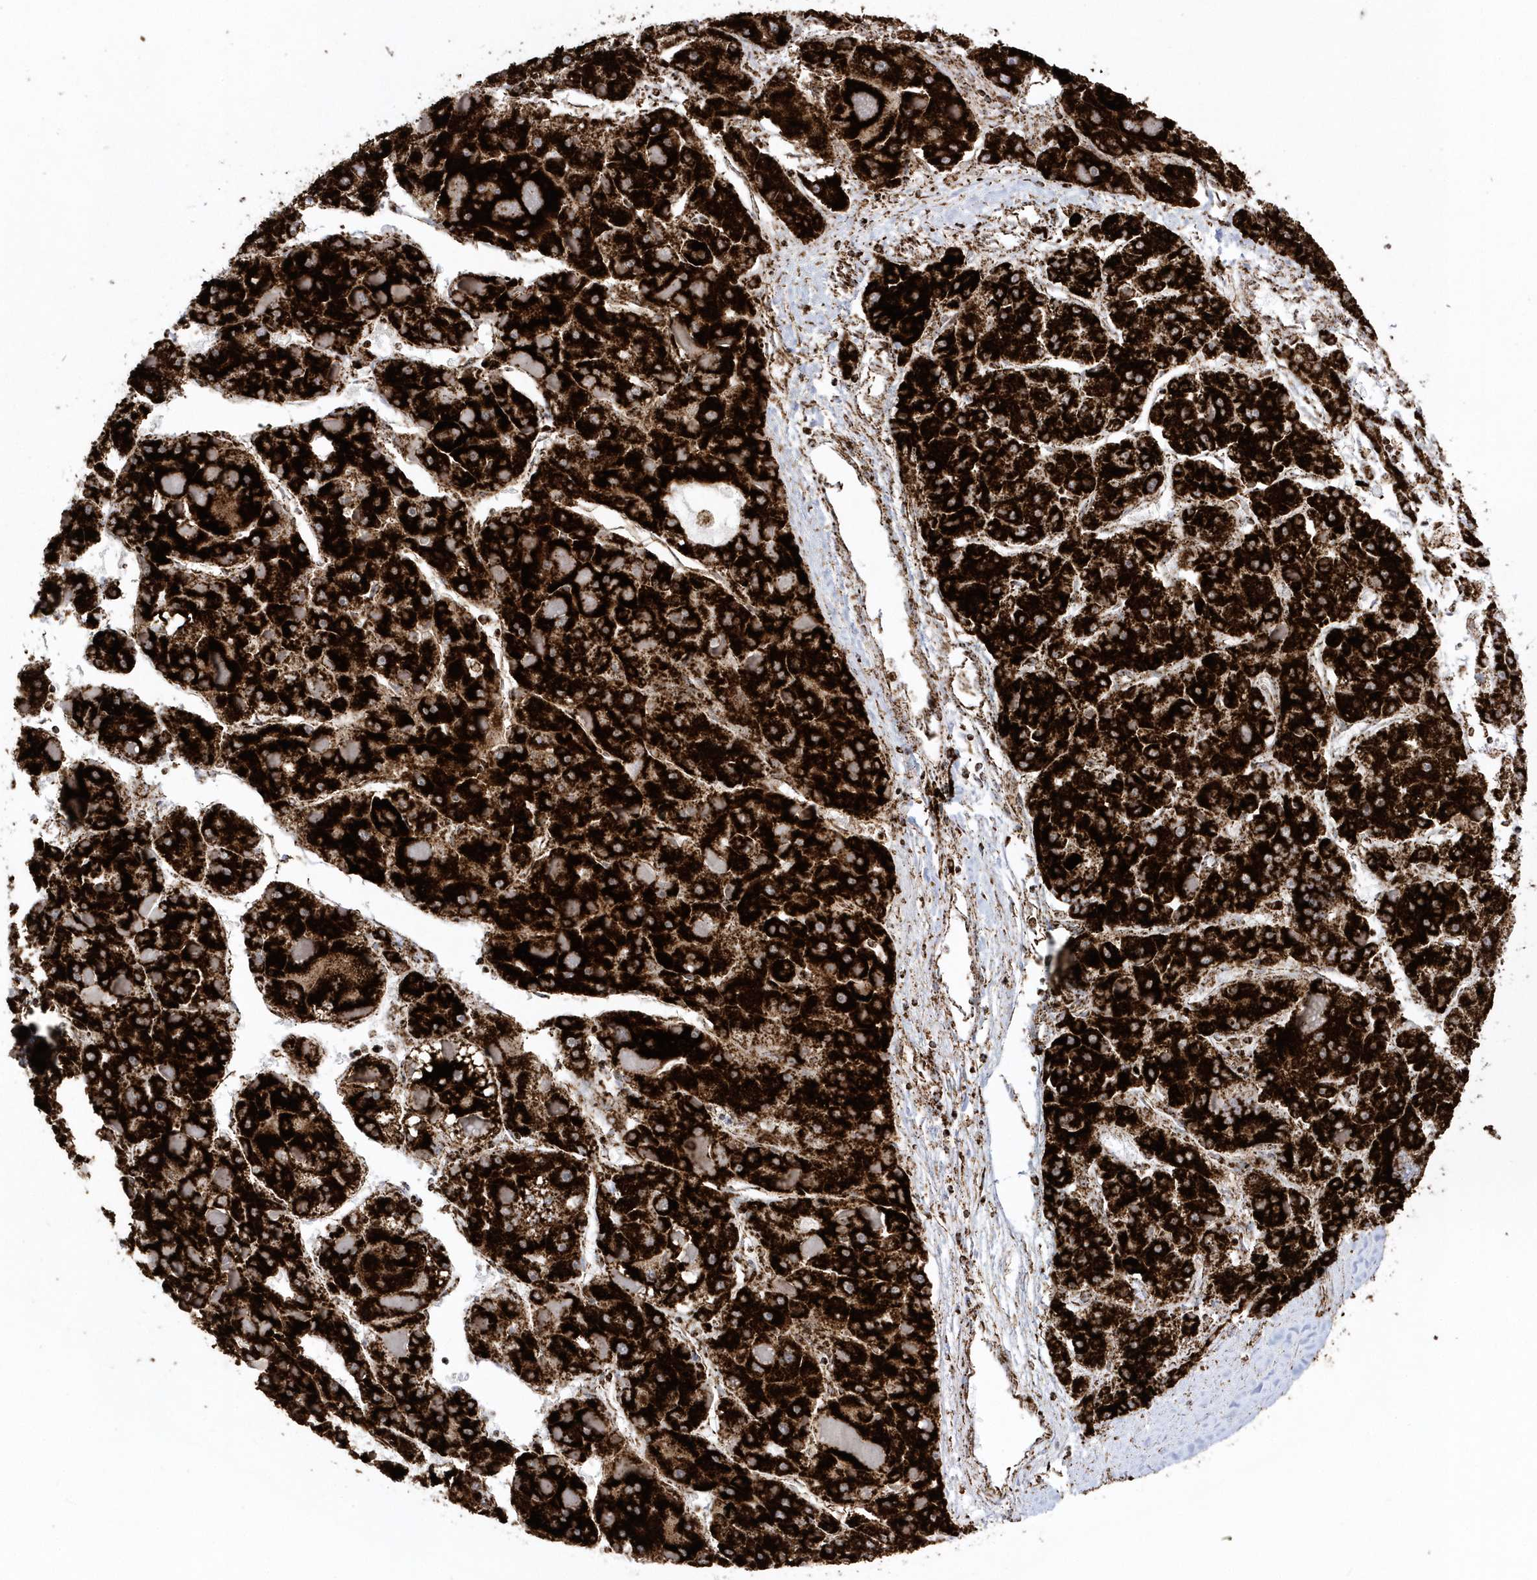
{"staining": {"intensity": "strong", "quantity": ">75%", "location": "cytoplasmic/membranous"}, "tissue": "liver cancer", "cell_type": "Tumor cells", "image_type": "cancer", "snomed": [{"axis": "morphology", "description": "Carcinoma, Hepatocellular, NOS"}, {"axis": "topography", "description": "Liver"}], "caption": "This image demonstrates immunohistochemistry (IHC) staining of liver hepatocellular carcinoma, with high strong cytoplasmic/membranous positivity in about >75% of tumor cells.", "gene": "CRY2", "patient": {"sex": "female", "age": 73}}